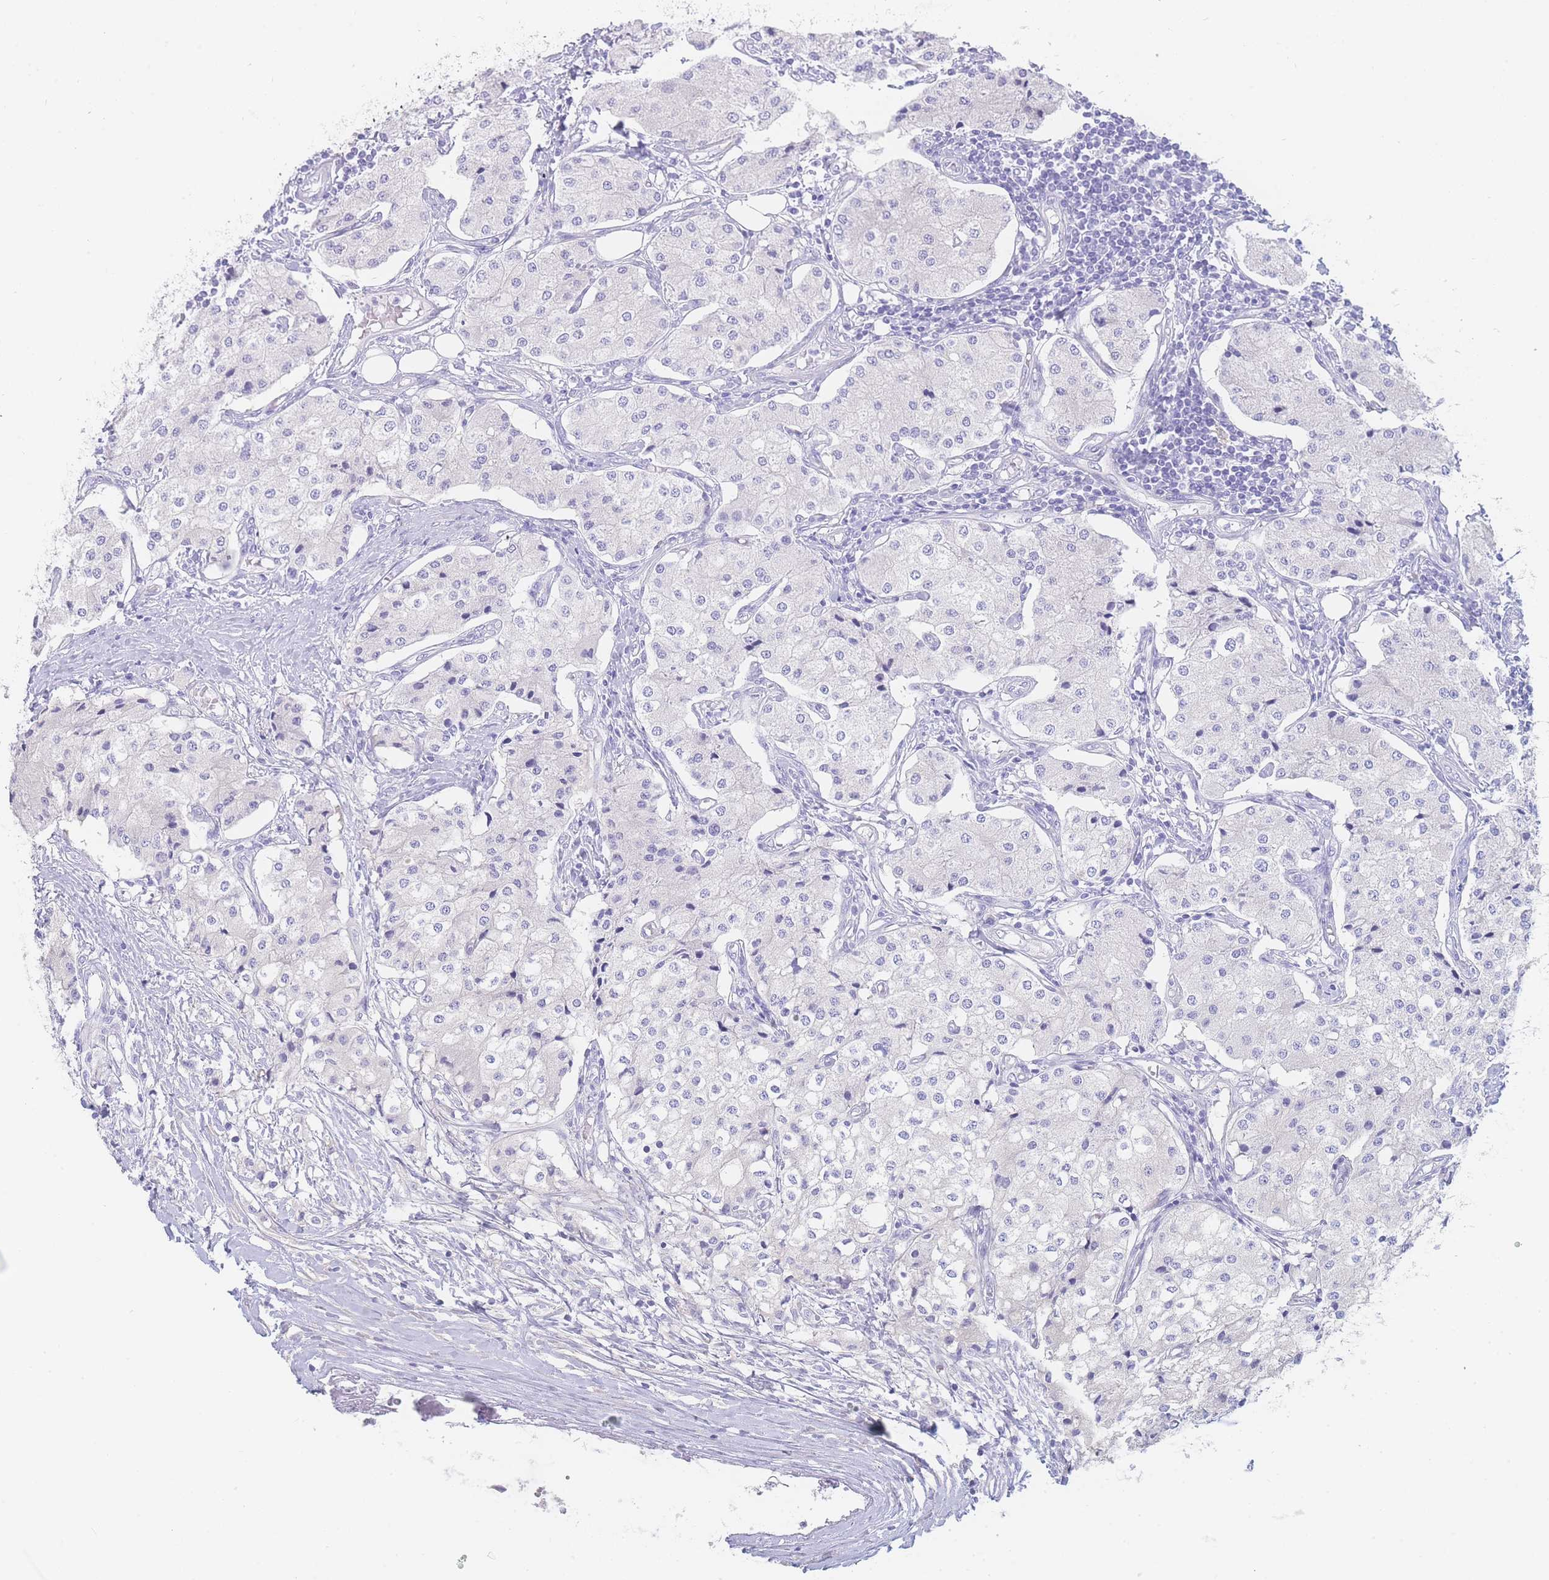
{"staining": {"intensity": "negative", "quantity": "none", "location": "none"}, "tissue": "carcinoid", "cell_type": "Tumor cells", "image_type": "cancer", "snomed": [{"axis": "morphology", "description": "Carcinoid, malignant, NOS"}, {"axis": "topography", "description": "Colon"}], "caption": "Micrograph shows no protein expression in tumor cells of carcinoid tissue.", "gene": "LZTFL1", "patient": {"sex": "female", "age": 52}}